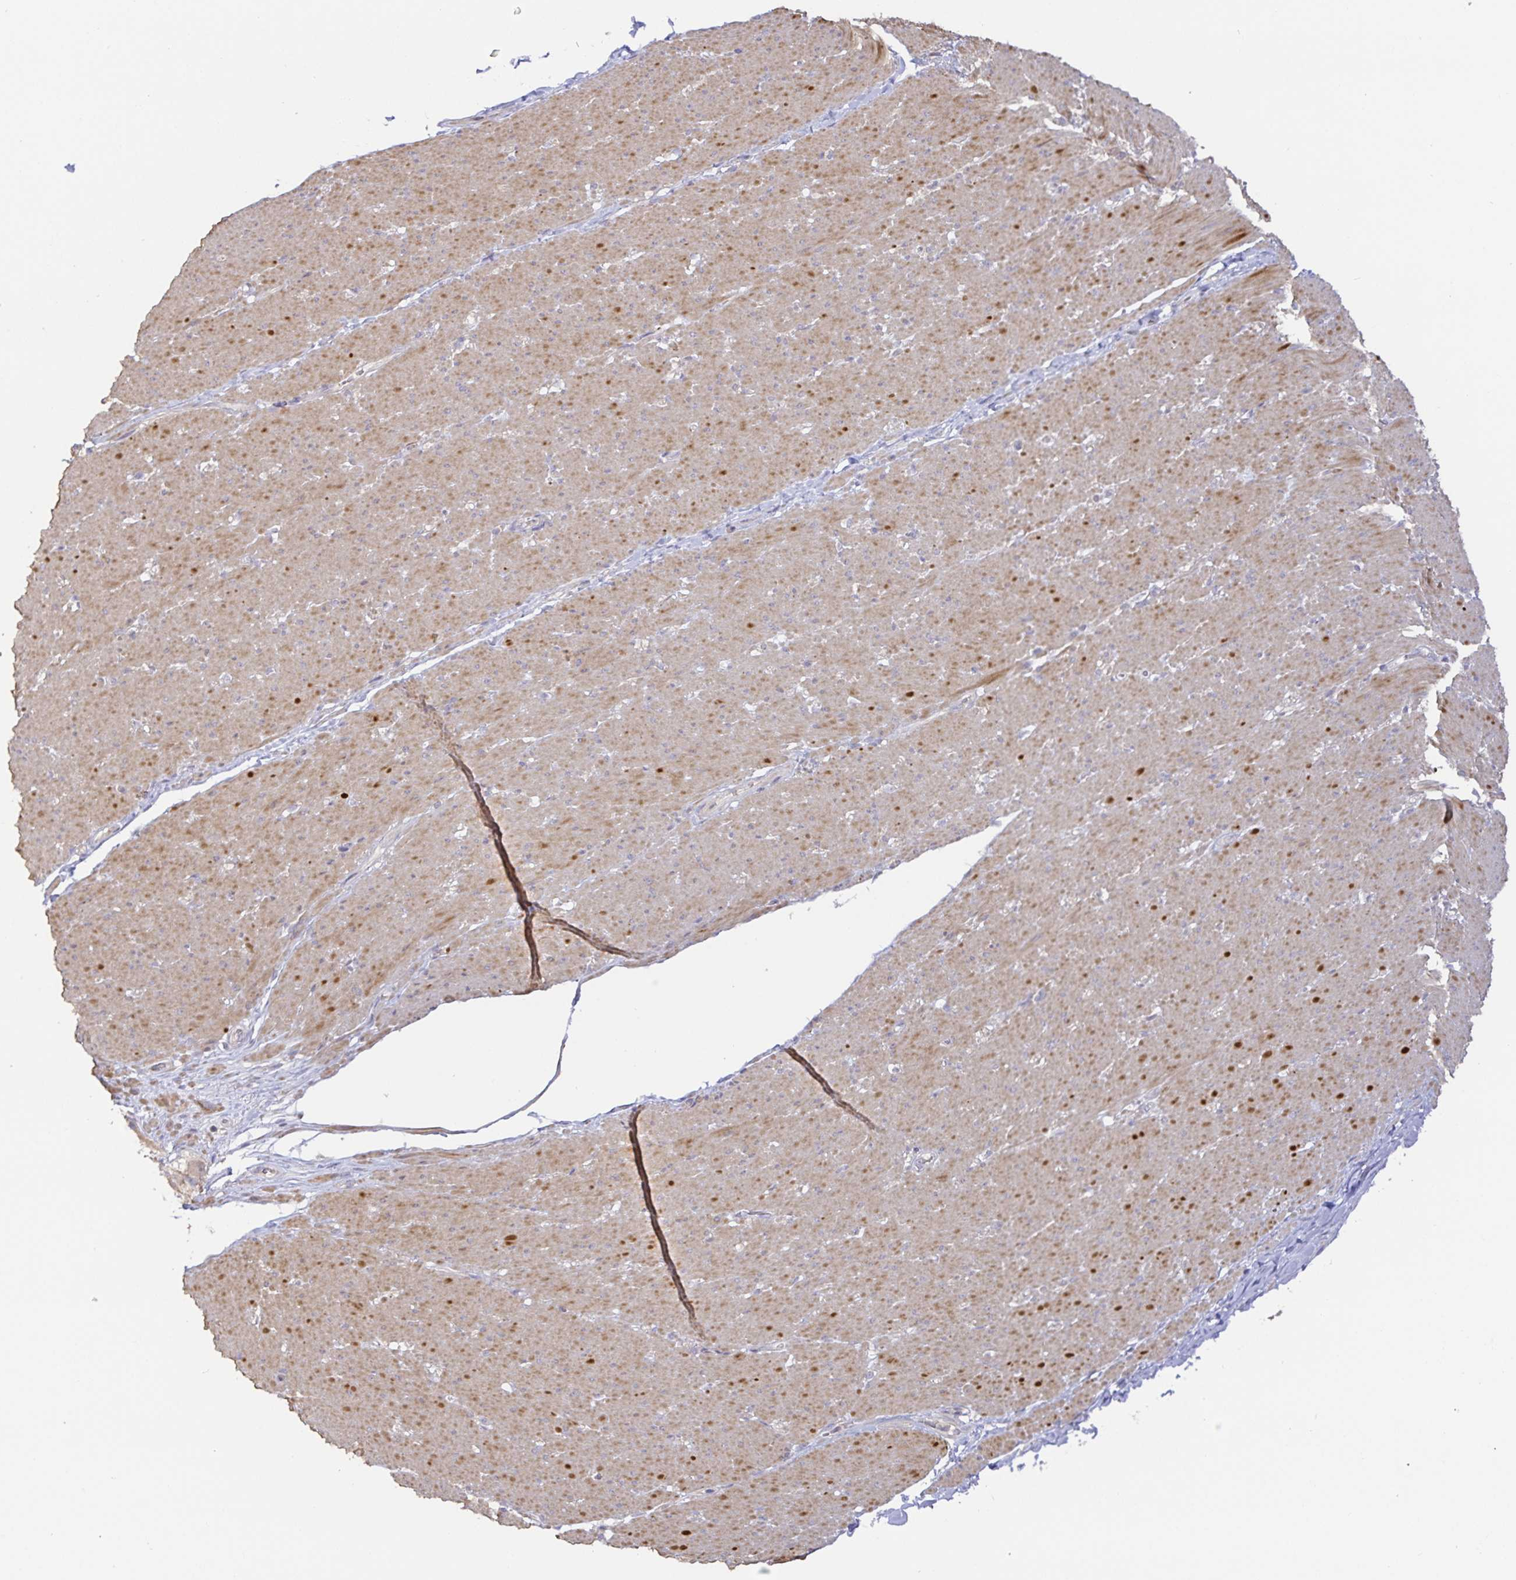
{"staining": {"intensity": "moderate", "quantity": "25%-75%", "location": "cytoplasmic/membranous"}, "tissue": "smooth muscle", "cell_type": "Smooth muscle cells", "image_type": "normal", "snomed": [{"axis": "morphology", "description": "Normal tissue, NOS"}, {"axis": "topography", "description": "Smooth muscle"}, {"axis": "topography", "description": "Rectum"}], "caption": "Smooth muscle stained with immunohistochemistry (IHC) demonstrates moderate cytoplasmic/membranous staining in approximately 25%-75% of smooth muscle cells.", "gene": "ZDHHC11B", "patient": {"sex": "male", "age": 53}}